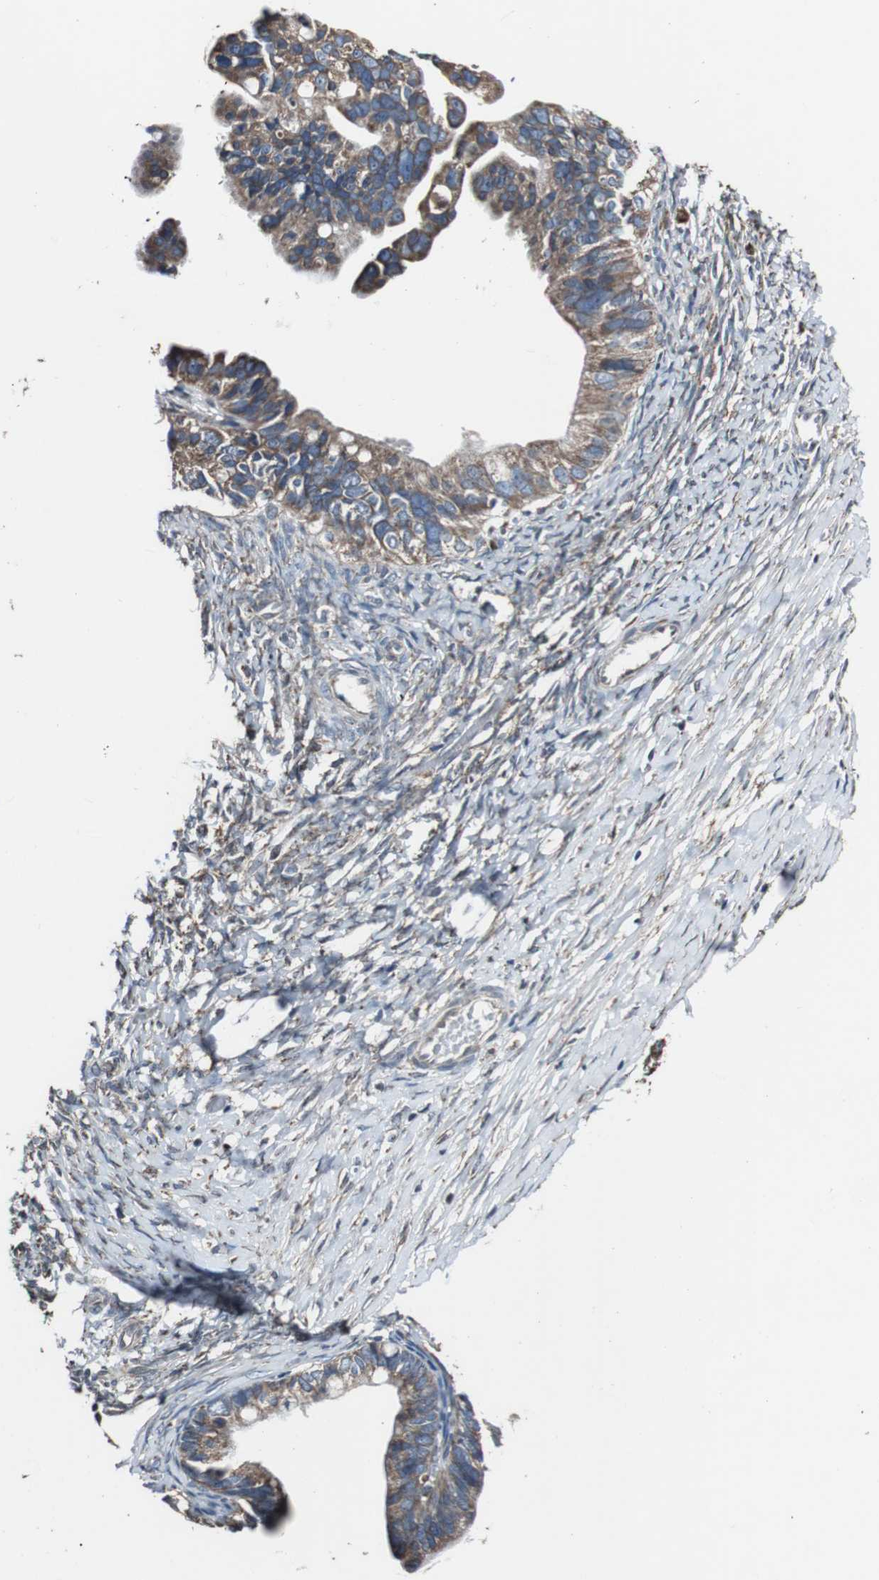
{"staining": {"intensity": "moderate", "quantity": ">75%", "location": "cytoplasmic/membranous"}, "tissue": "ovarian cancer", "cell_type": "Tumor cells", "image_type": "cancer", "snomed": [{"axis": "morphology", "description": "Cystadenocarcinoma, serous, NOS"}, {"axis": "topography", "description": "Ovary"}], "caption": "DAB immunohistochemical staining of human ovarian cancer (serous cystadenocarcinoma) reveals moderate cytoplasmic/membranous protein expression in approximately >75% of tumor cells. The staining was performed using DAB to visualize the protein expression in brown, while the nuclei were stained in blue with hematoxylin (Magnification: 20x).", "gene": "CISD2", "patient": {"sex": "female", "age": 56}}